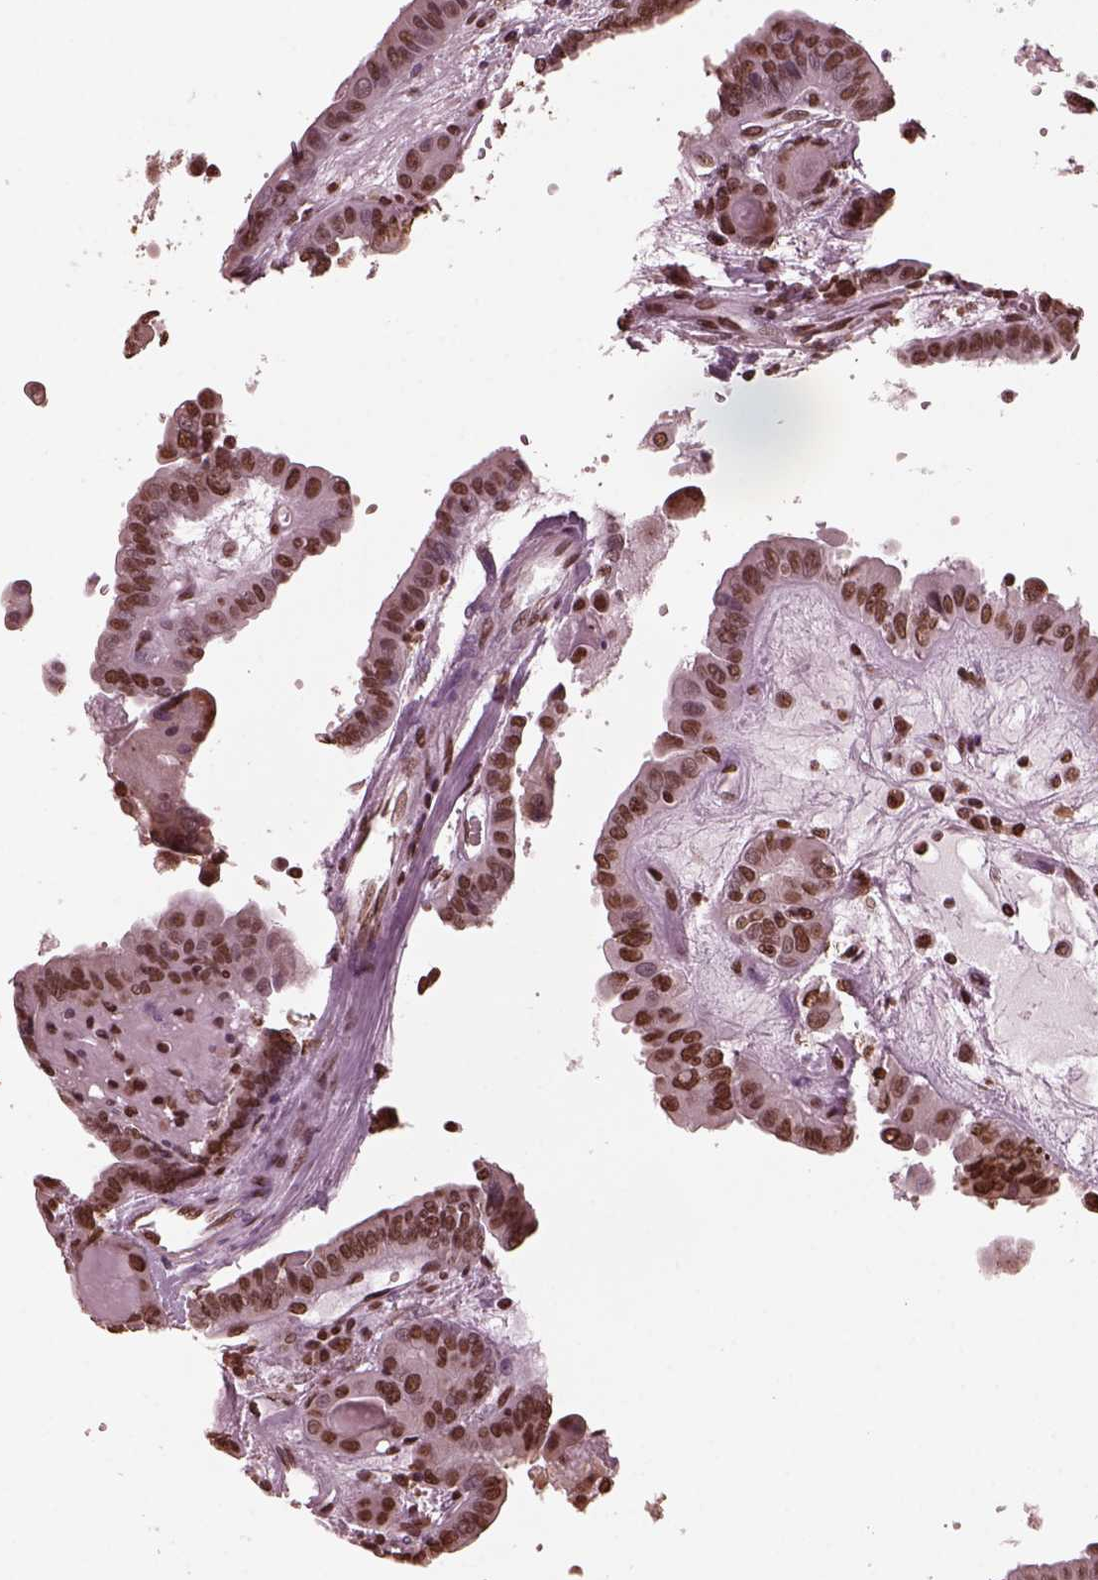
{"staining": {"intensity": "moderate", "quantity": ">75%", "location": "nuclear"}, "tissue": "thyroid cancer", "cell_type": "Tumor cells", "image_type": "cancer", "snomed": [{"axis": "morphology", "description": "Papillary adenocarcinoma, NOS"}, {"axis": "topography", "description": "Thyroid gland"}], "caption": "This image demonstrates IHC staining of thyroid cancer, with medium moderate nuclear staining in approximately >75% of tumor cells.", "gene": "NSD1", "patient": {"sex": "female", "age": 37}}